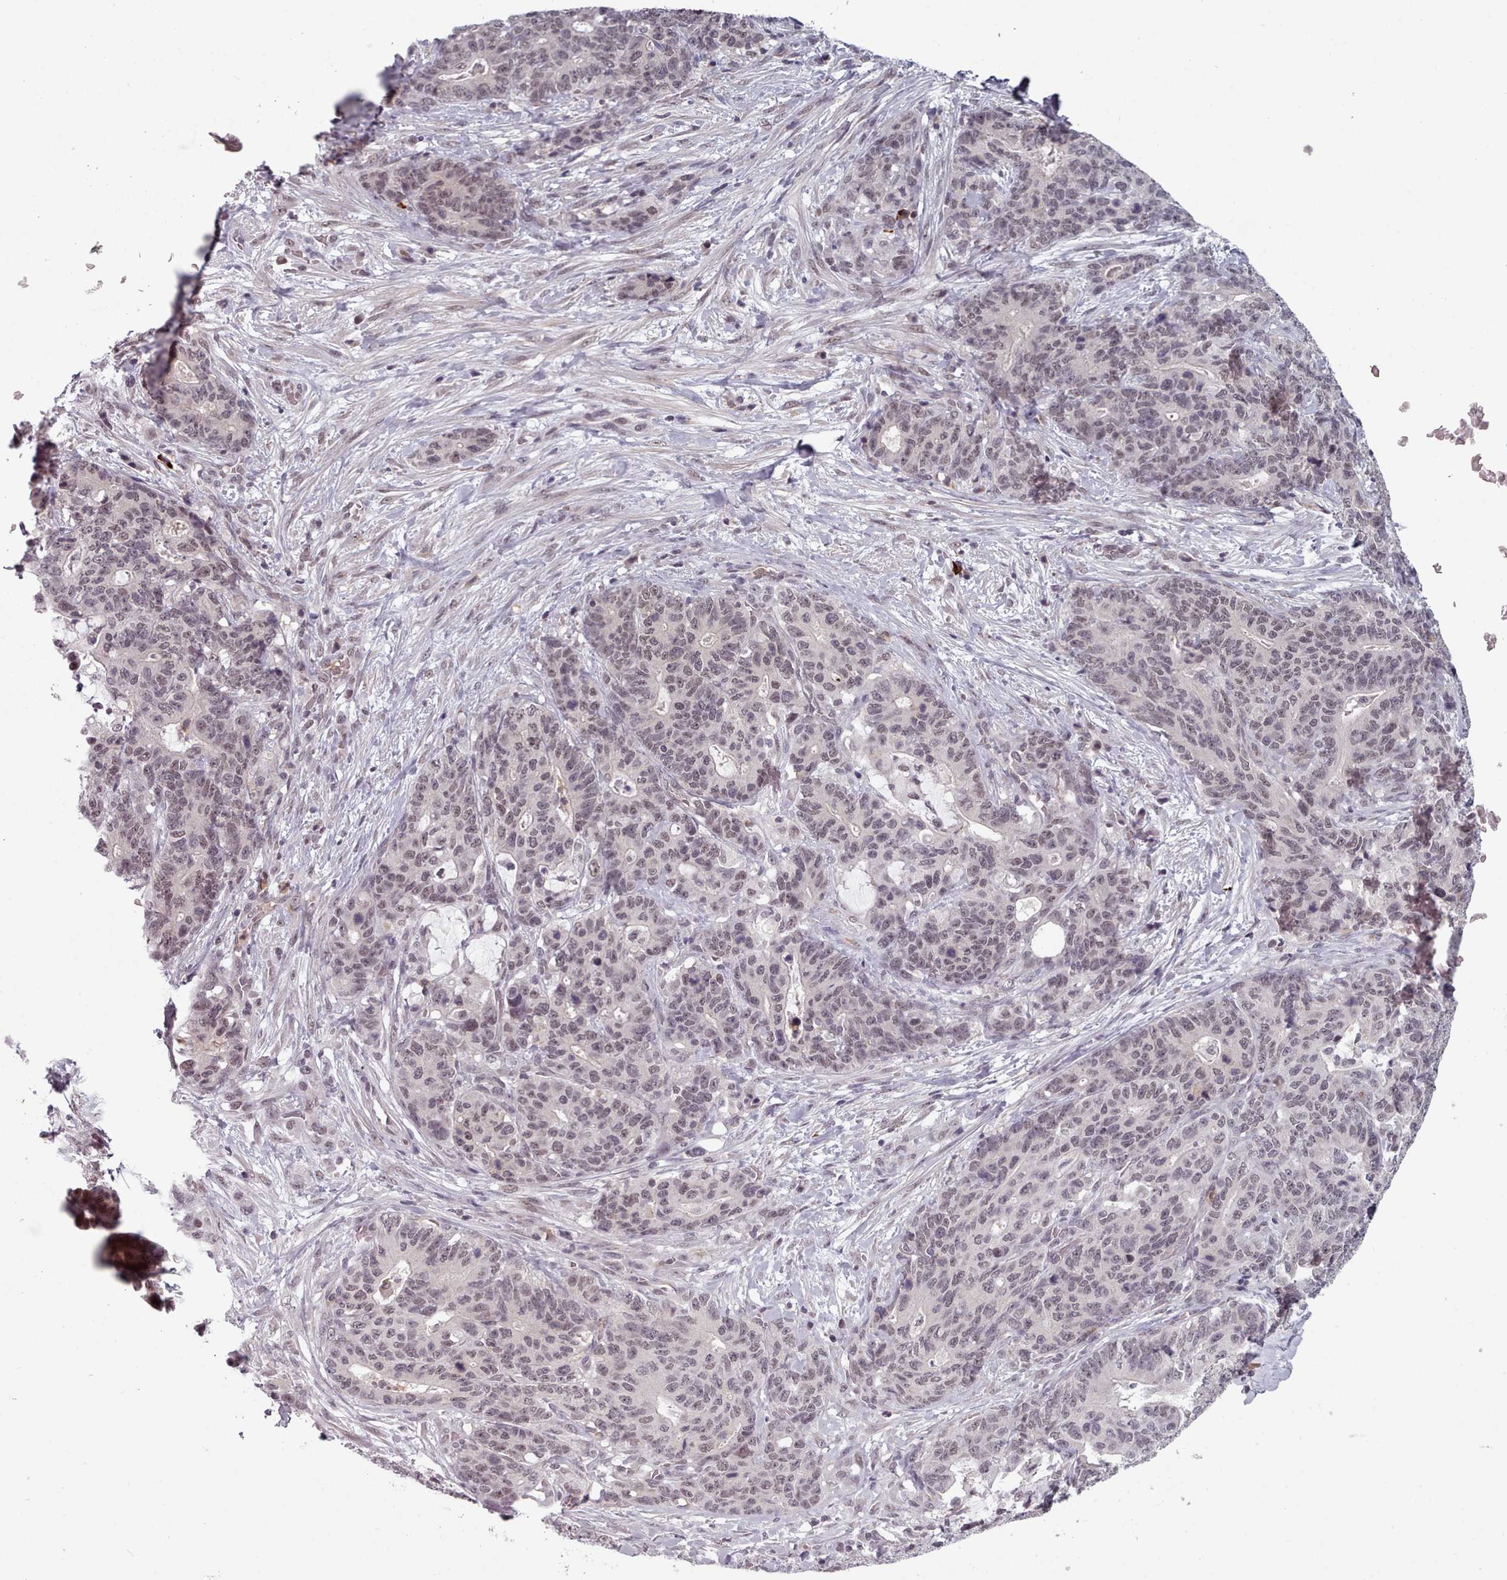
{"staining": {"intensity": "weak", "quantity": "25%-75%", "location": "nuclear"}, "tissue": "stomach cancer", "cell_type": "Tumor cells", "image_type": "cancer", "snomed": [{"axis": "morphology", "description": "Normal tissue, NOS"}, {"axis": "morphology", "description": "Adenocarcinoma, NOS"}, {"axis": "topography", "description": "Stomach"}], "caption": "Weak nuclear expression is seen in approximately 25%-75% of tumor cells in adenocarcinoma (stomach).", "gene": "SRSF9", "patient": {"sex": "female", "age": 64}}